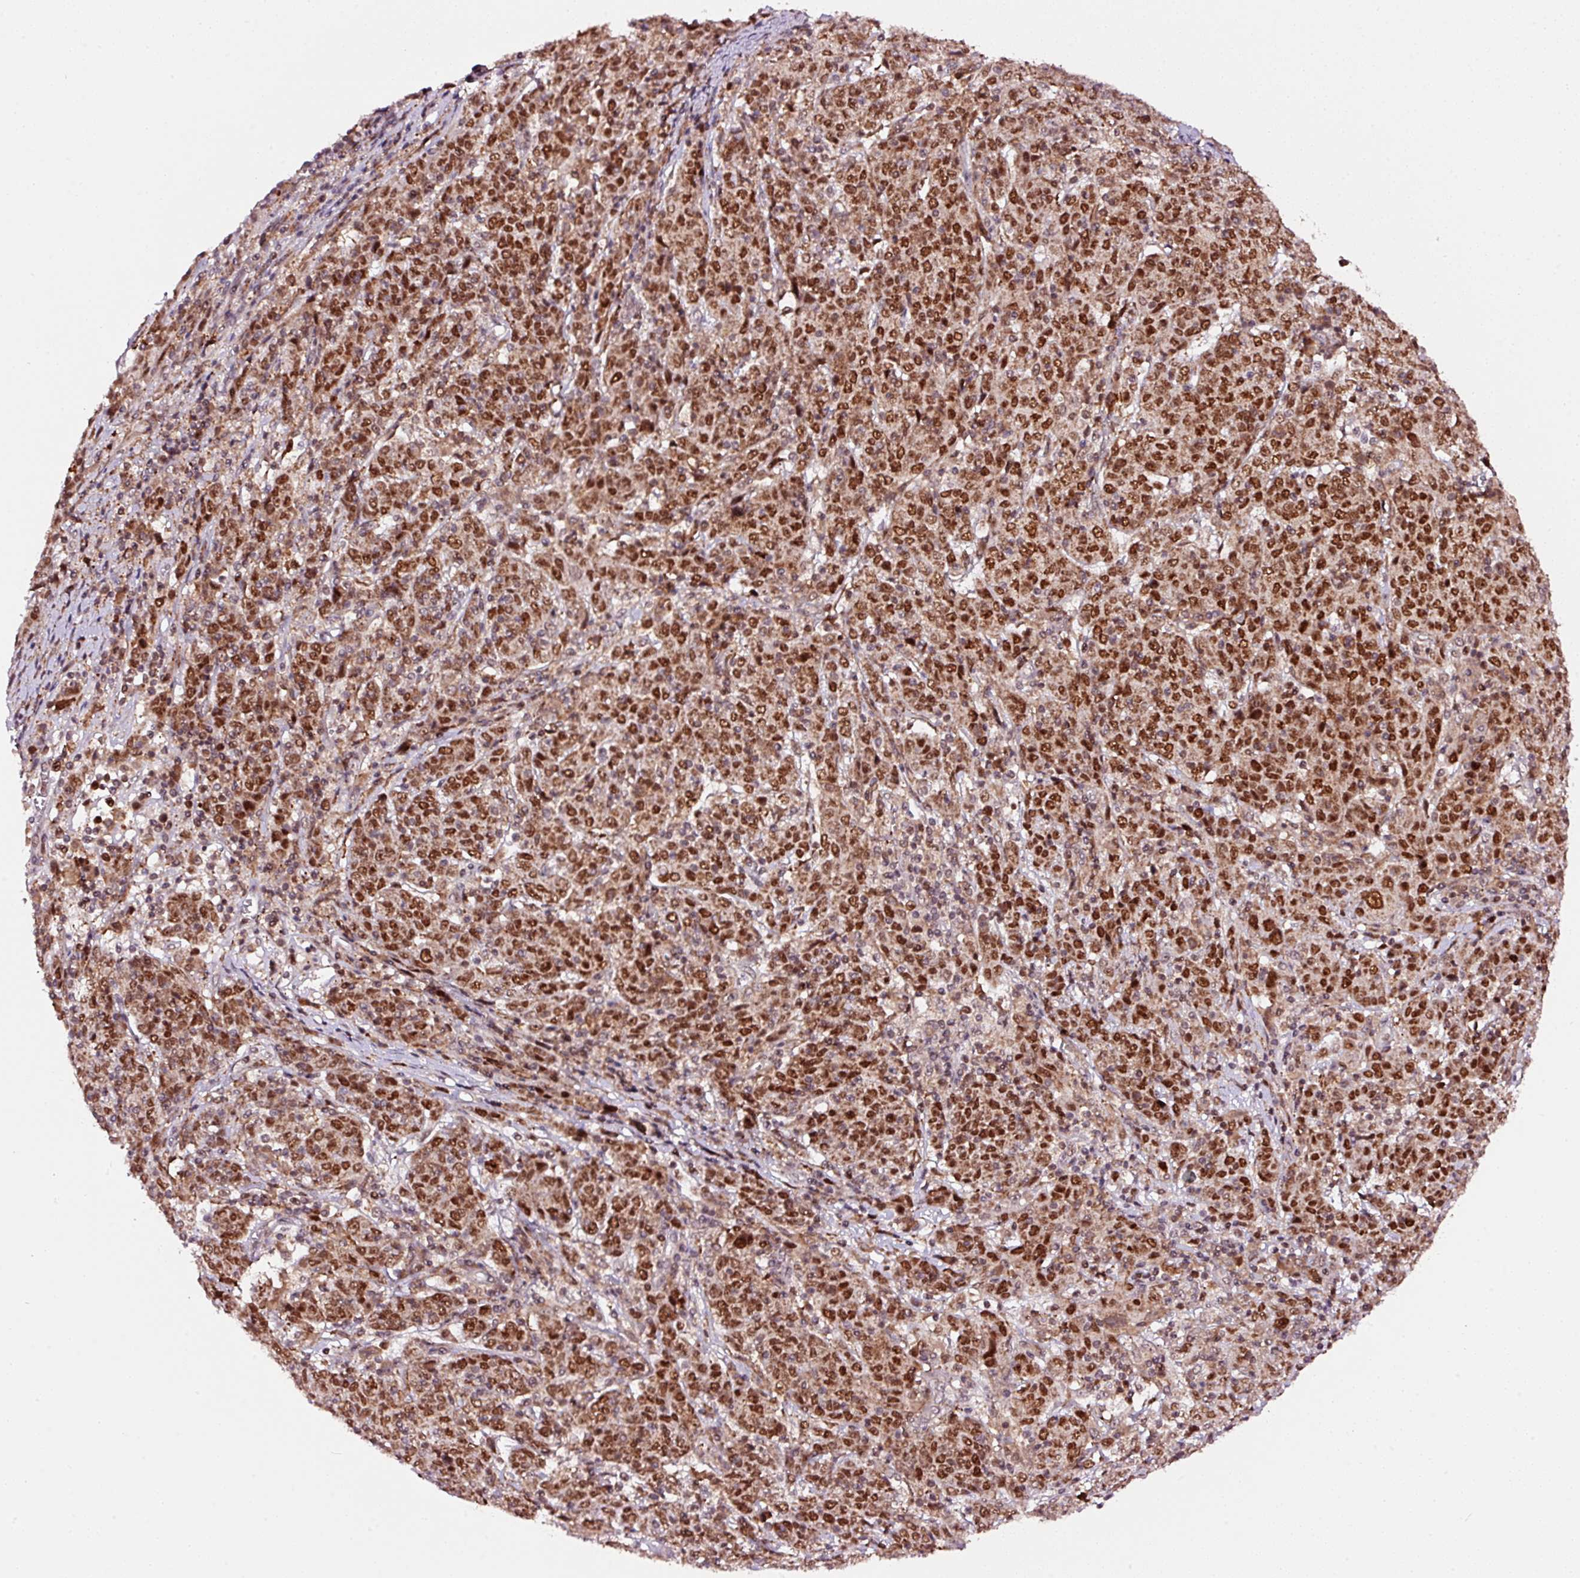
{"staining": {"intensity": "strong", "quantity": ">75%", "location": "nuclear"}, "tissue": "cervical cancer", "cell_type": "Tumor cells", "image_type": "cancer", "snomed": [{"axis": "morphology", "description": "Squamous cell carcinoma, NOS"}, {"axis": "topography", "description": "Cervix"}], "caption": "This photomicrograph reveals immunohistochemistry staining of cervical cancer (squamous cell carcinoma), with high strong nuclear staining in approximately >75% of tumor cells.", "gene": "RFC4", "patient": {"sex": "female", "age": 67}}